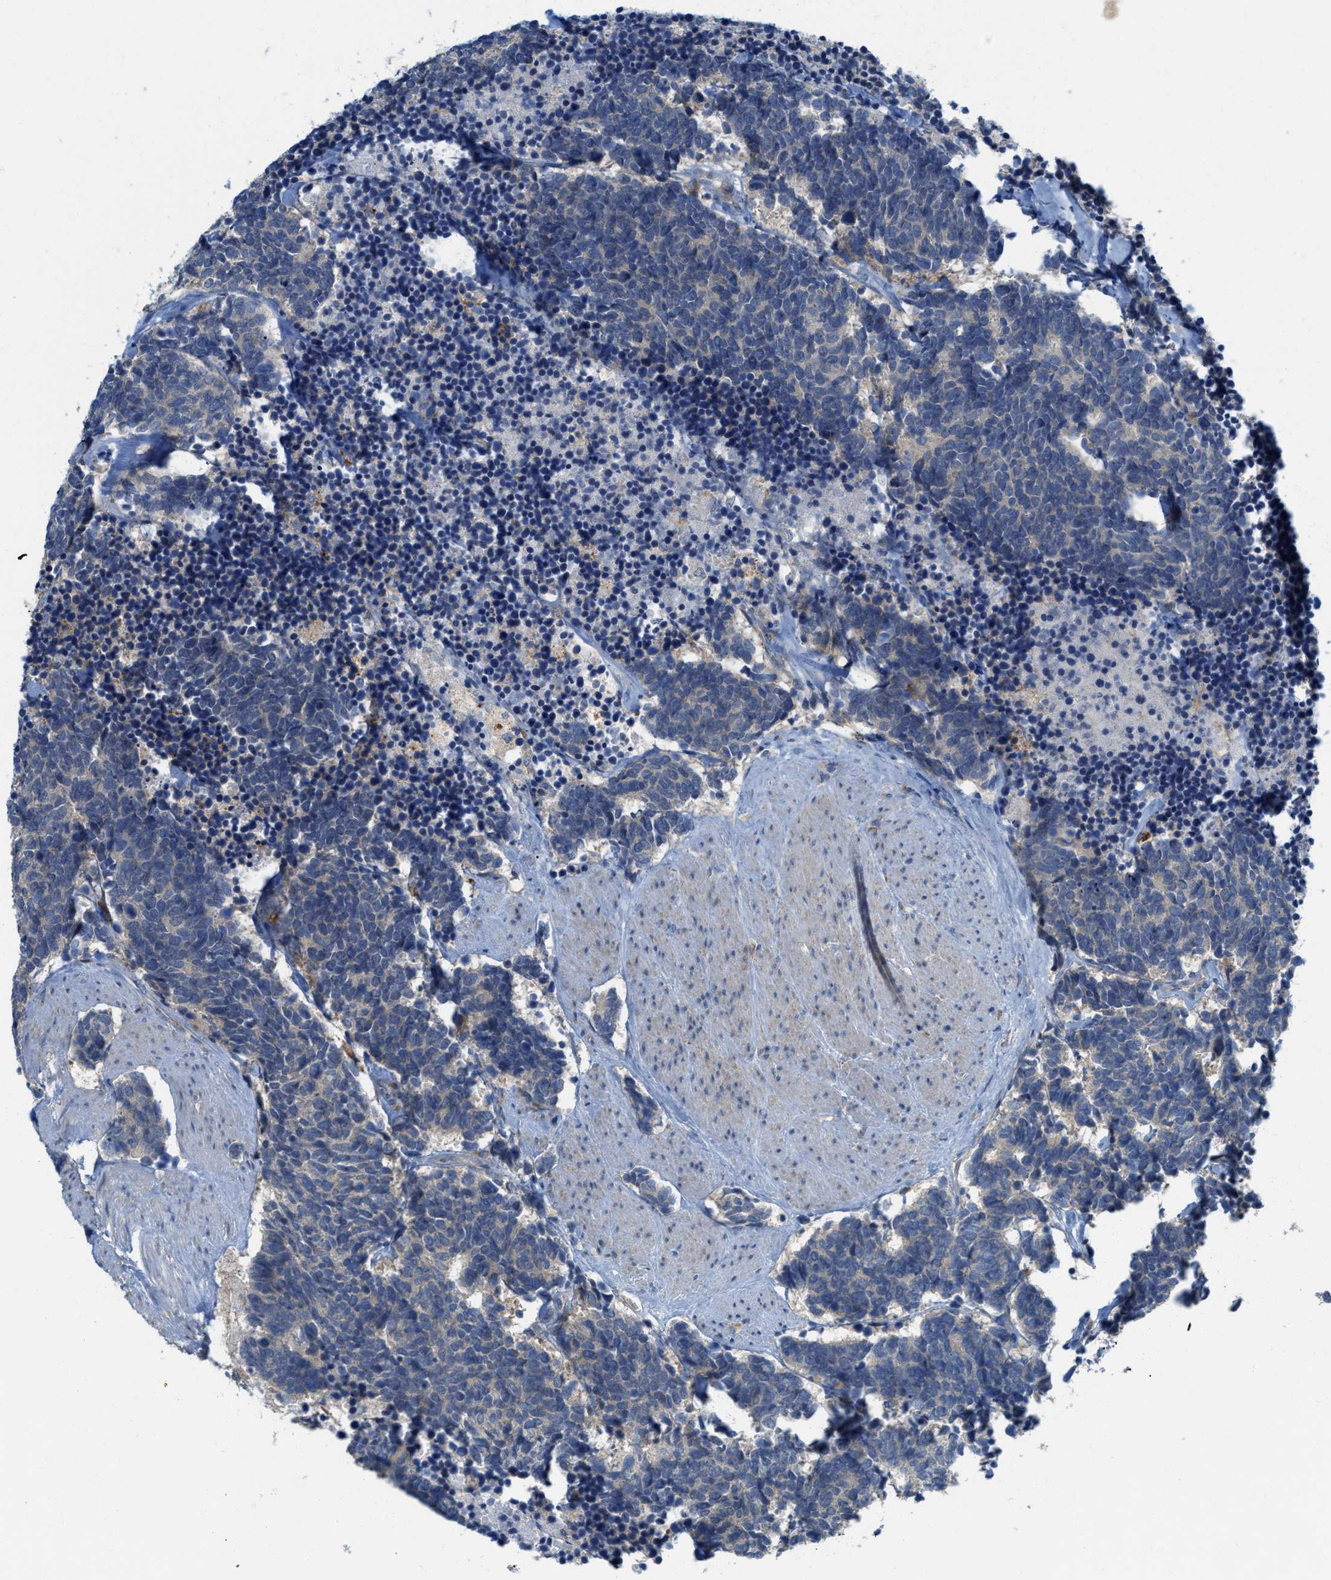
{"staining": {"intensity": "negative", "quantity": "none", "location": "none"}, "tissue": "carcinoid", "cell_type": "Tumor cells", "image_type": "cancer", "snomed": [{"axis": "morphology", "description": "Carcinoma, NOS"}, {"axis": "morphology", "description": "Carcinoid, malignant, NOS"}, {"axis": "topography", "description": "Urinary bladder"}], "caption": "The histopathology image shows no significant positivity in tumor cells of carcinoma. (DAB (3,3'-diaminobenzidine) IHC, high magnification).", "gene": "KLHDC10", "patient": {"sex": "male", "age": 57}}